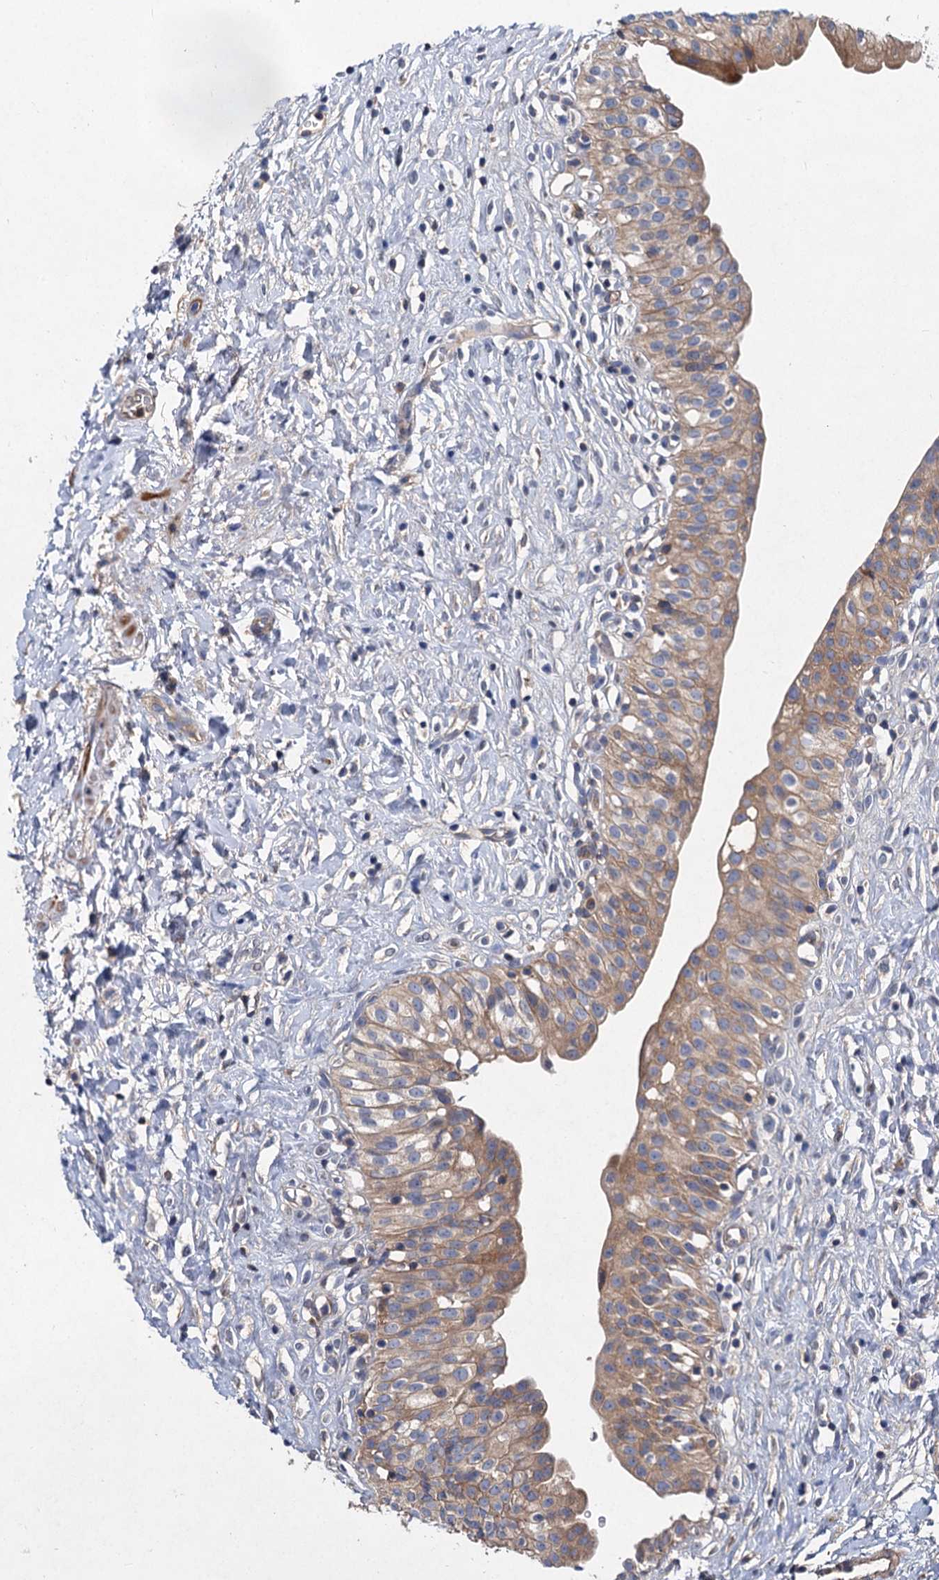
{"staining": {"intensity": "weak", "quantity": ">75%", "location": "cytoplasmic/membranous"}, "tissue": "urinary bladder", "cell_type": "Urothelial cells", "image_type": "normal", "snomed": [{"axis": "morphology", "description": "Normal tissue, NOS"}, {"axis": "topography", "description": "Urinary bladder"}], "caption": "Immunohistochemical staining of unremarkable human urinary bladder reveals >75% levels of weak cytoplasmic/membranous protein positivity in approximately >75% of urothelial cells. The protein of interest is stained brown, and the nuclei are stained in blue (DAB IHC with brightfield microscopy, high magnification).", "gene": "ALKBH7", "patient": {"sex": "male", "age": 51}}